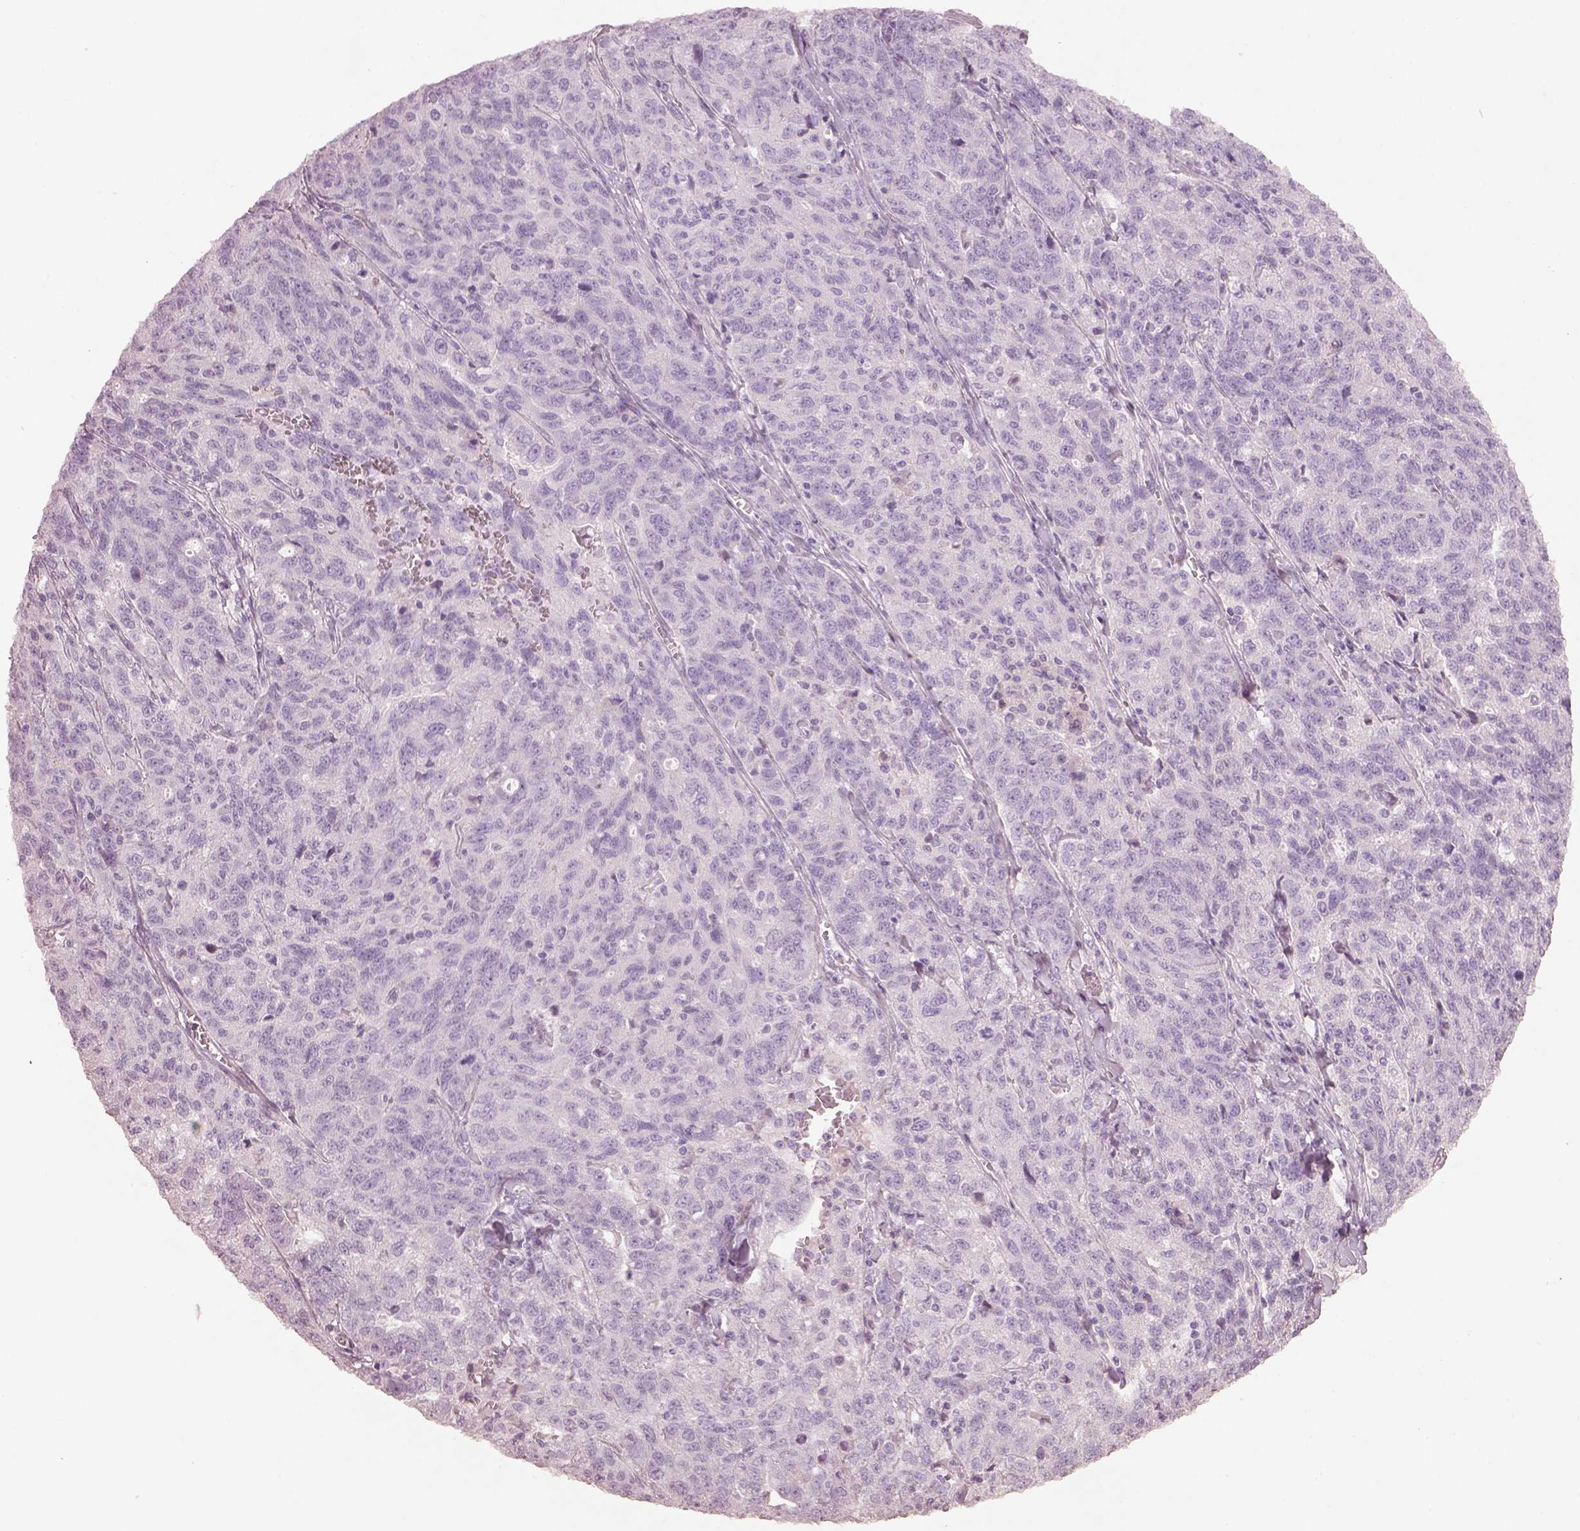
{"staining": {"intensity": "negative", "quantity": "none", "location": "none"}, "tissue": "ovarian cancer", "cell_type": "Tumor cells", "image_type": "cancer", "snomed": [{"axis": "morphology", "description": "Cystadenocarcinoma, serous, NOS"}, {"axis": "topography", "description": "Ovary"}], "caption": "Immunohistochemistry (IHC) of human ovarian cancer (serous cystadenocarcinoma) reveals no staining in tumor cells.", "gene": "KCNIP3", "patient": {"sex": "female", "age": 71}}